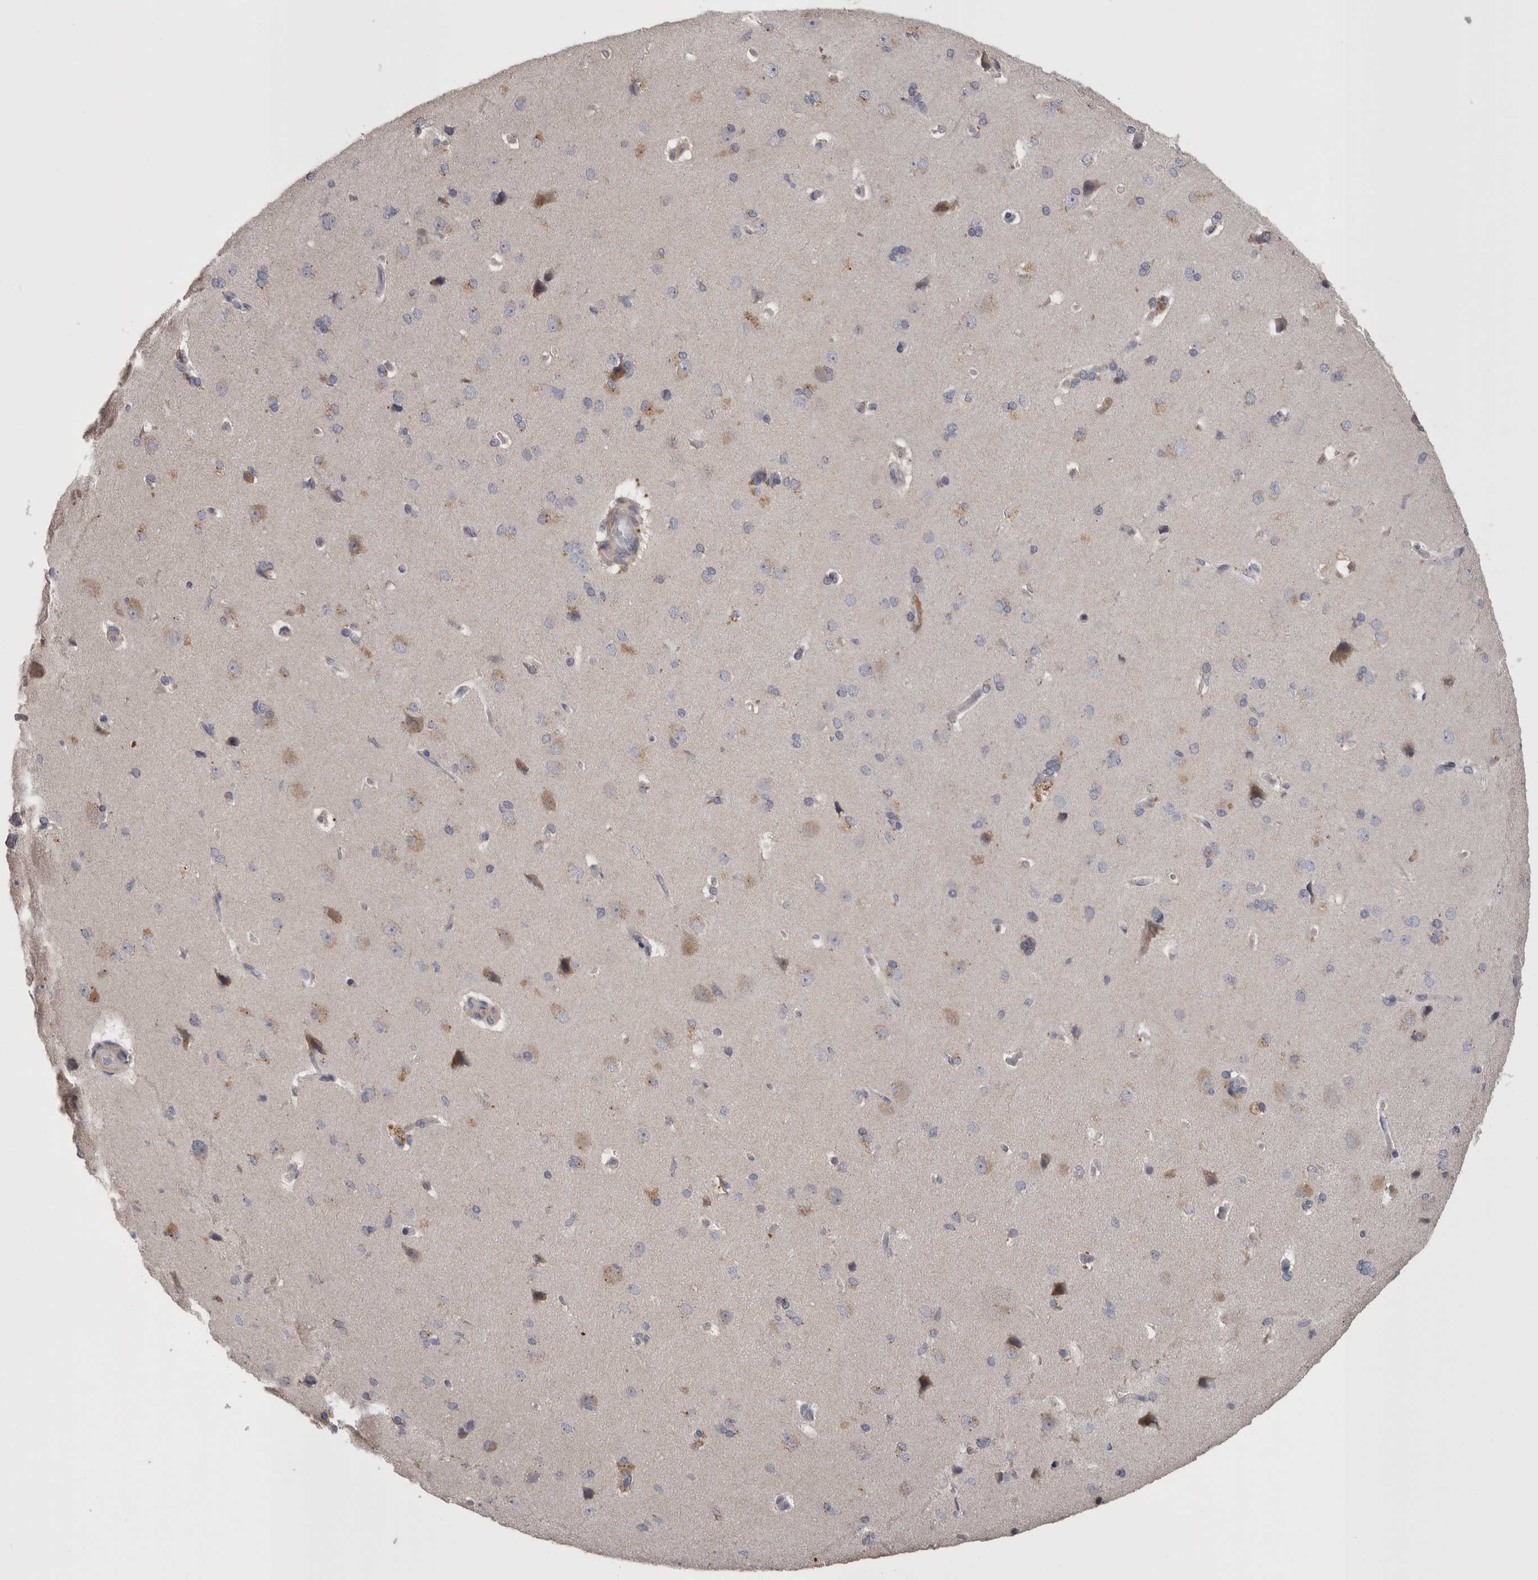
{"staining": {"intensity": "negative", "quantity": "none", "location": "none"}, "tissue": "cerebral cortex", "cell_type": "Endothelial cells", "image_type": "normal", "snomed": [{"axis": "morphology", "description": "Normal tissue, NOS"}, {"axis": "topography", "description": "Cerebral cortex"}], "caption": "DAB (3,3'-diaminobenzidine) immunohistochemical staining of unremarkable cerebral cortex exhibits no significant positivity in endothelial cells.", "gene": "STC1", "patient": {"sex": "male", "age": 62}}